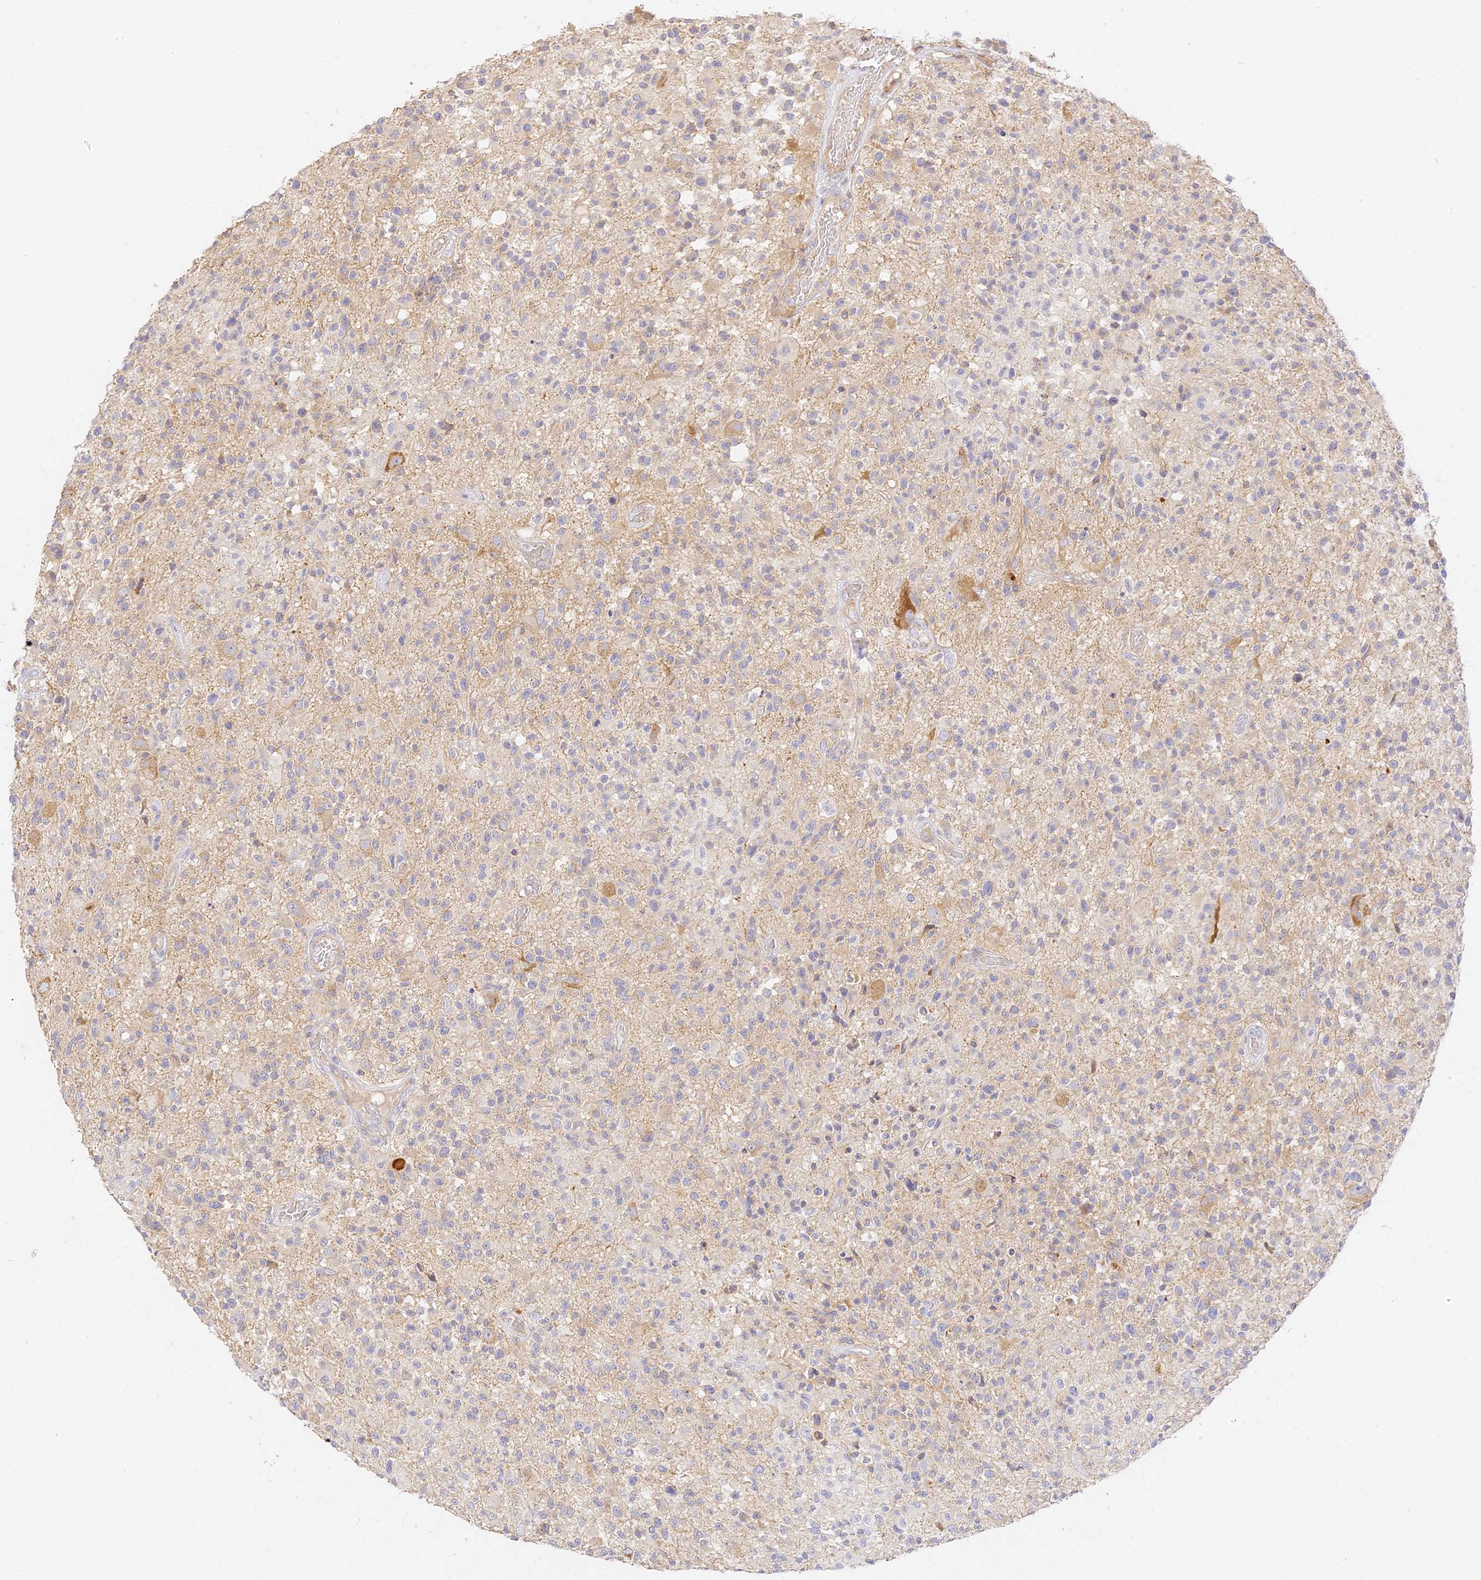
{"staining": {"intensity": "negative", "quantity": "none", "location": "none"}, "tissue": "glioma", "cell_type": "Tumor cells", "image_type": "cancer", "snomed": [{"axis": "morphology", "description": "Glioma, malignant, High grade"}, {"axis": "morphology", "description": "Glioblastoma, NOS"}, {"axis": "topography", "description": "Brain"}], "caption": "Glioma was stained to show a protein in brown. There is no significant positivity in tumor cells. Nuclei are stained in blue.", "gene": "LRRC15", "patient": {"sex": "male", "age": 60}}